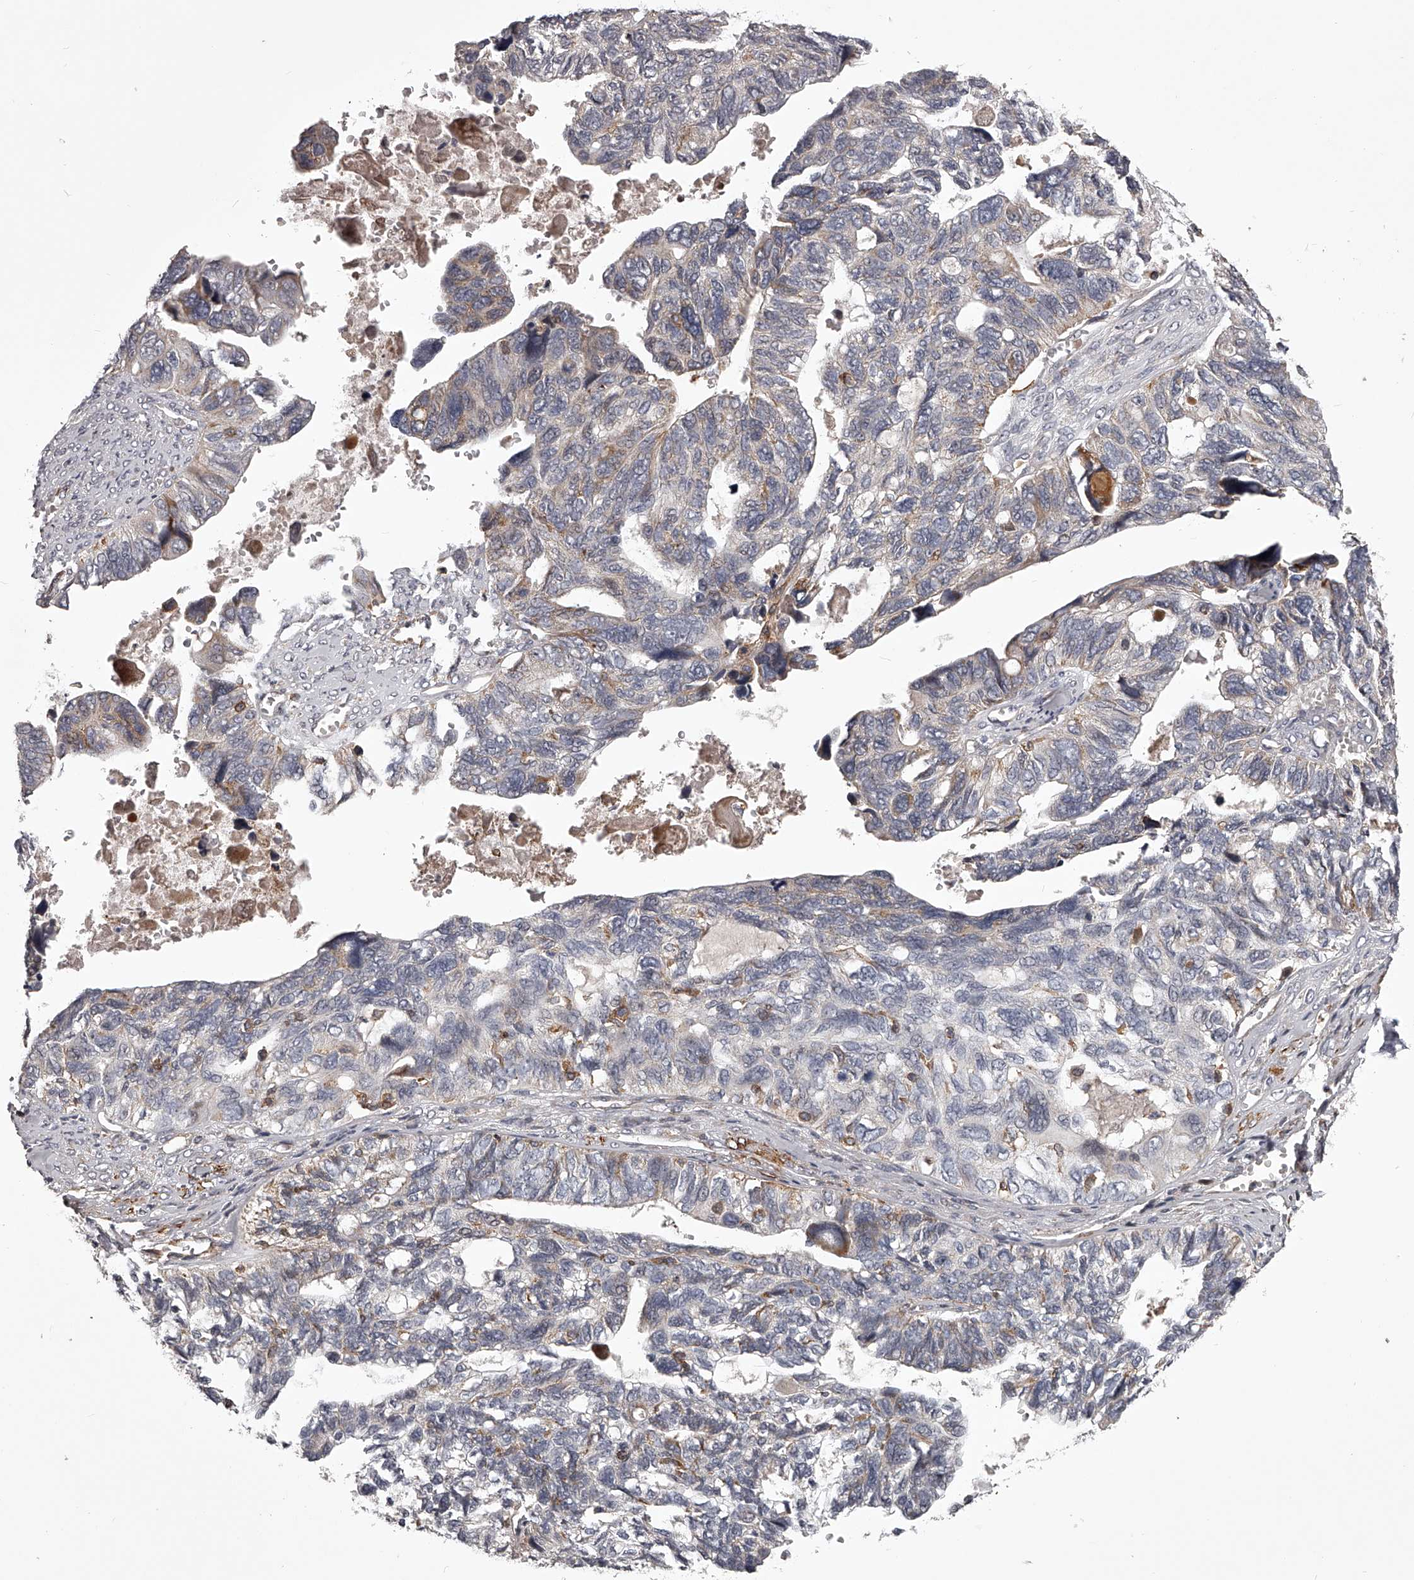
{"staining": {"intensity": "moderate", "quantity": "<25%", "location": "cytoplasmic/membranous"}, "tissue": "ovarian cancer", "cell_type": "Tumor cells", "image_type": "cancer", "snomed": [{"axis": "morphology", "description": "Cystadenocarcinoma, serous, NOS"}, {"axis": "topography", "description": "Ovary"}], "caption": "The immunohistochemical stain shows moderate cytoplasmic/membranous staining in tumor cells of ovarian cancer tissue.", "gene": "RRP36", "patient": {"sex": "female", "age": 79}}